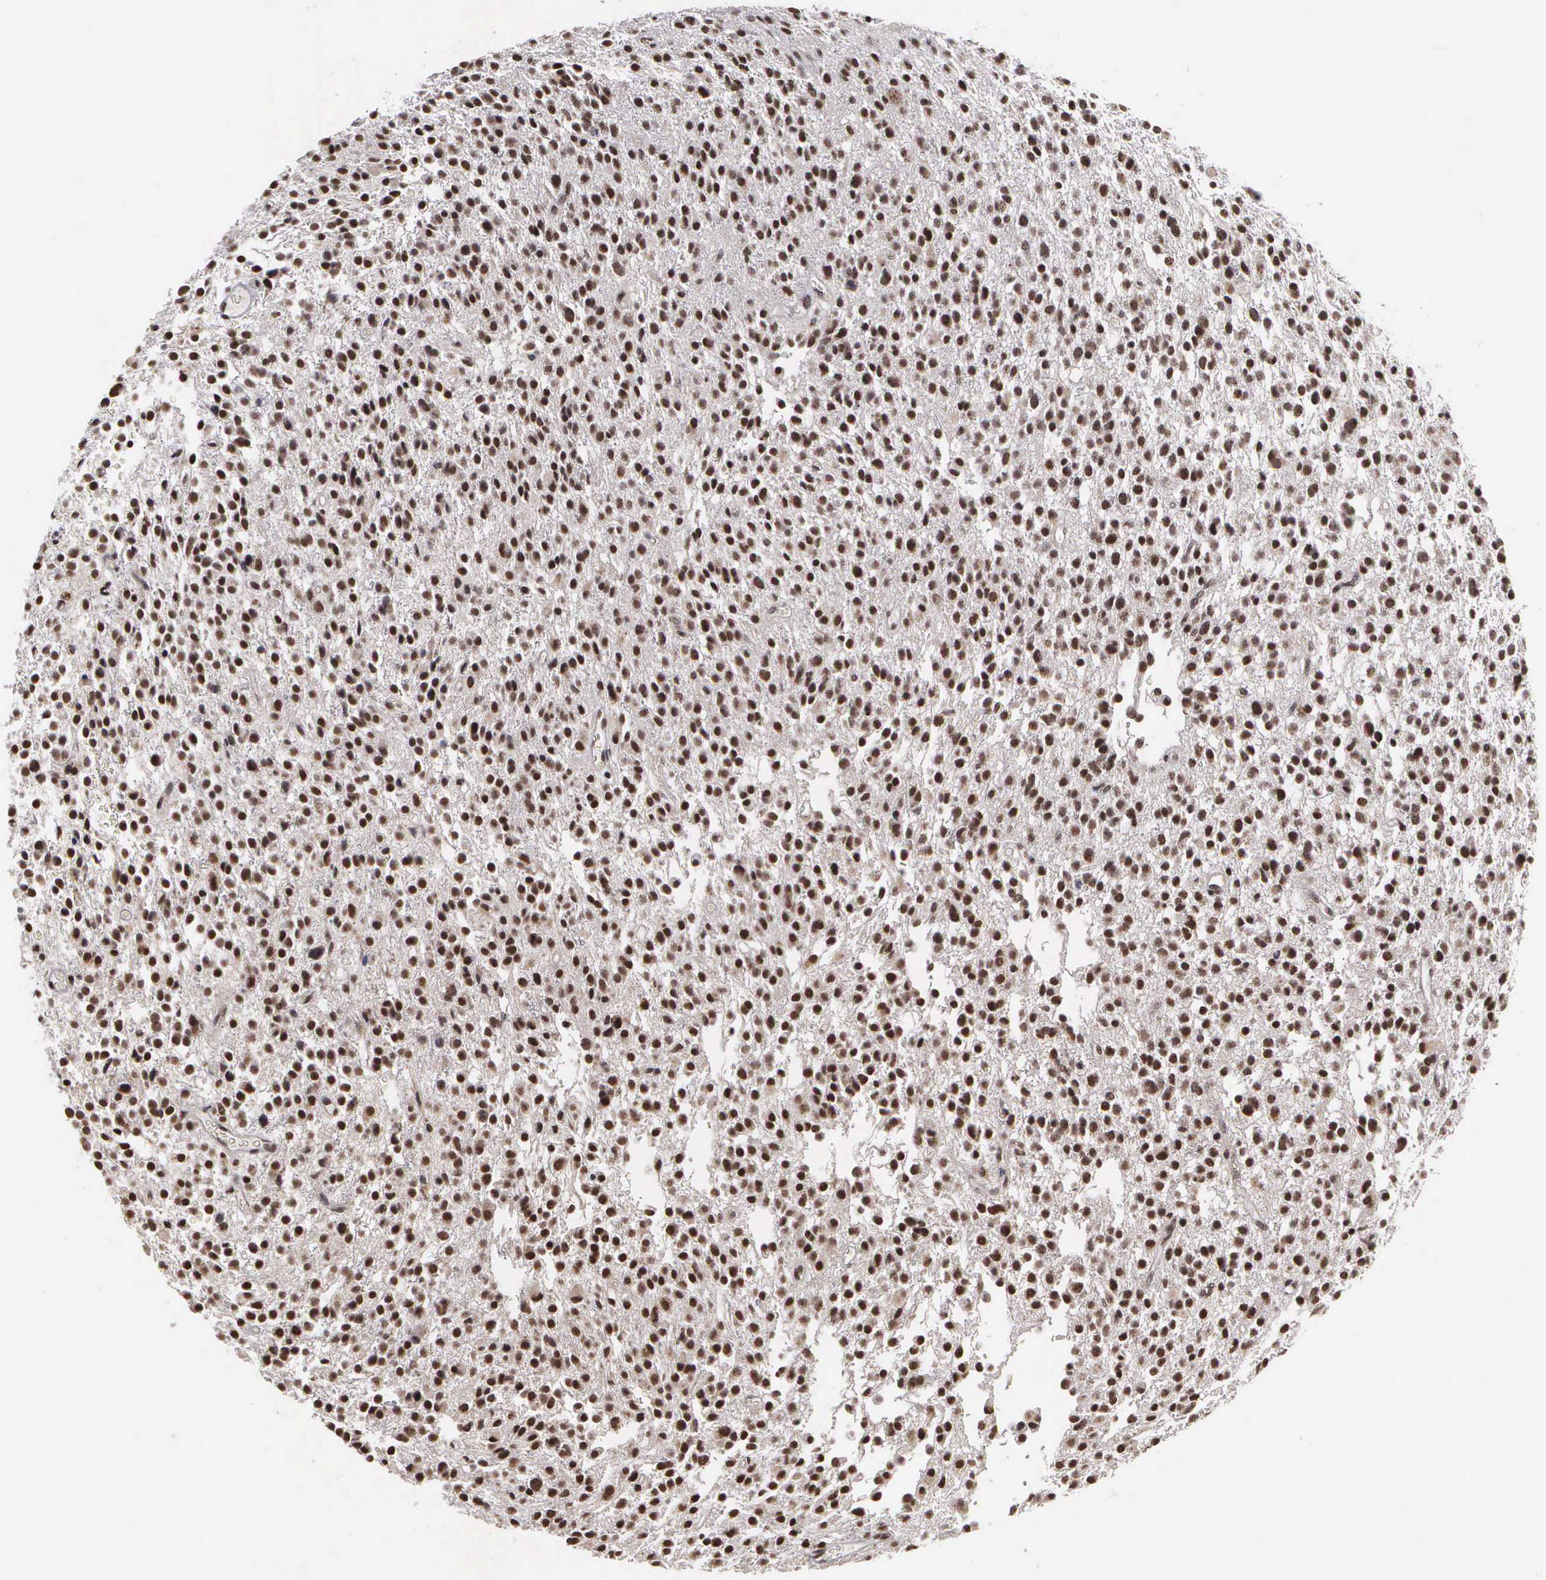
{"staining": {"intensity": "moderate", "quantity": ">75%", "location": "nuclear"}, "tissue": "glioma", "cell_type": "Tumor cells", "image_type": "cancer", "snomed": [{"axis": "morphology", "description": "Glioma, malignant, Low grade"}, {"axis": "topography", "description": "Brain"}], "caption": "Immunohistochemistry histopathology image of human glioma stained for a protein (brown), which displays medium levels of moderate nuclear expression in about >75% of tumor cells.", "gene": "GTF2A1", "patient": {"sex": "female", "age": 36}}